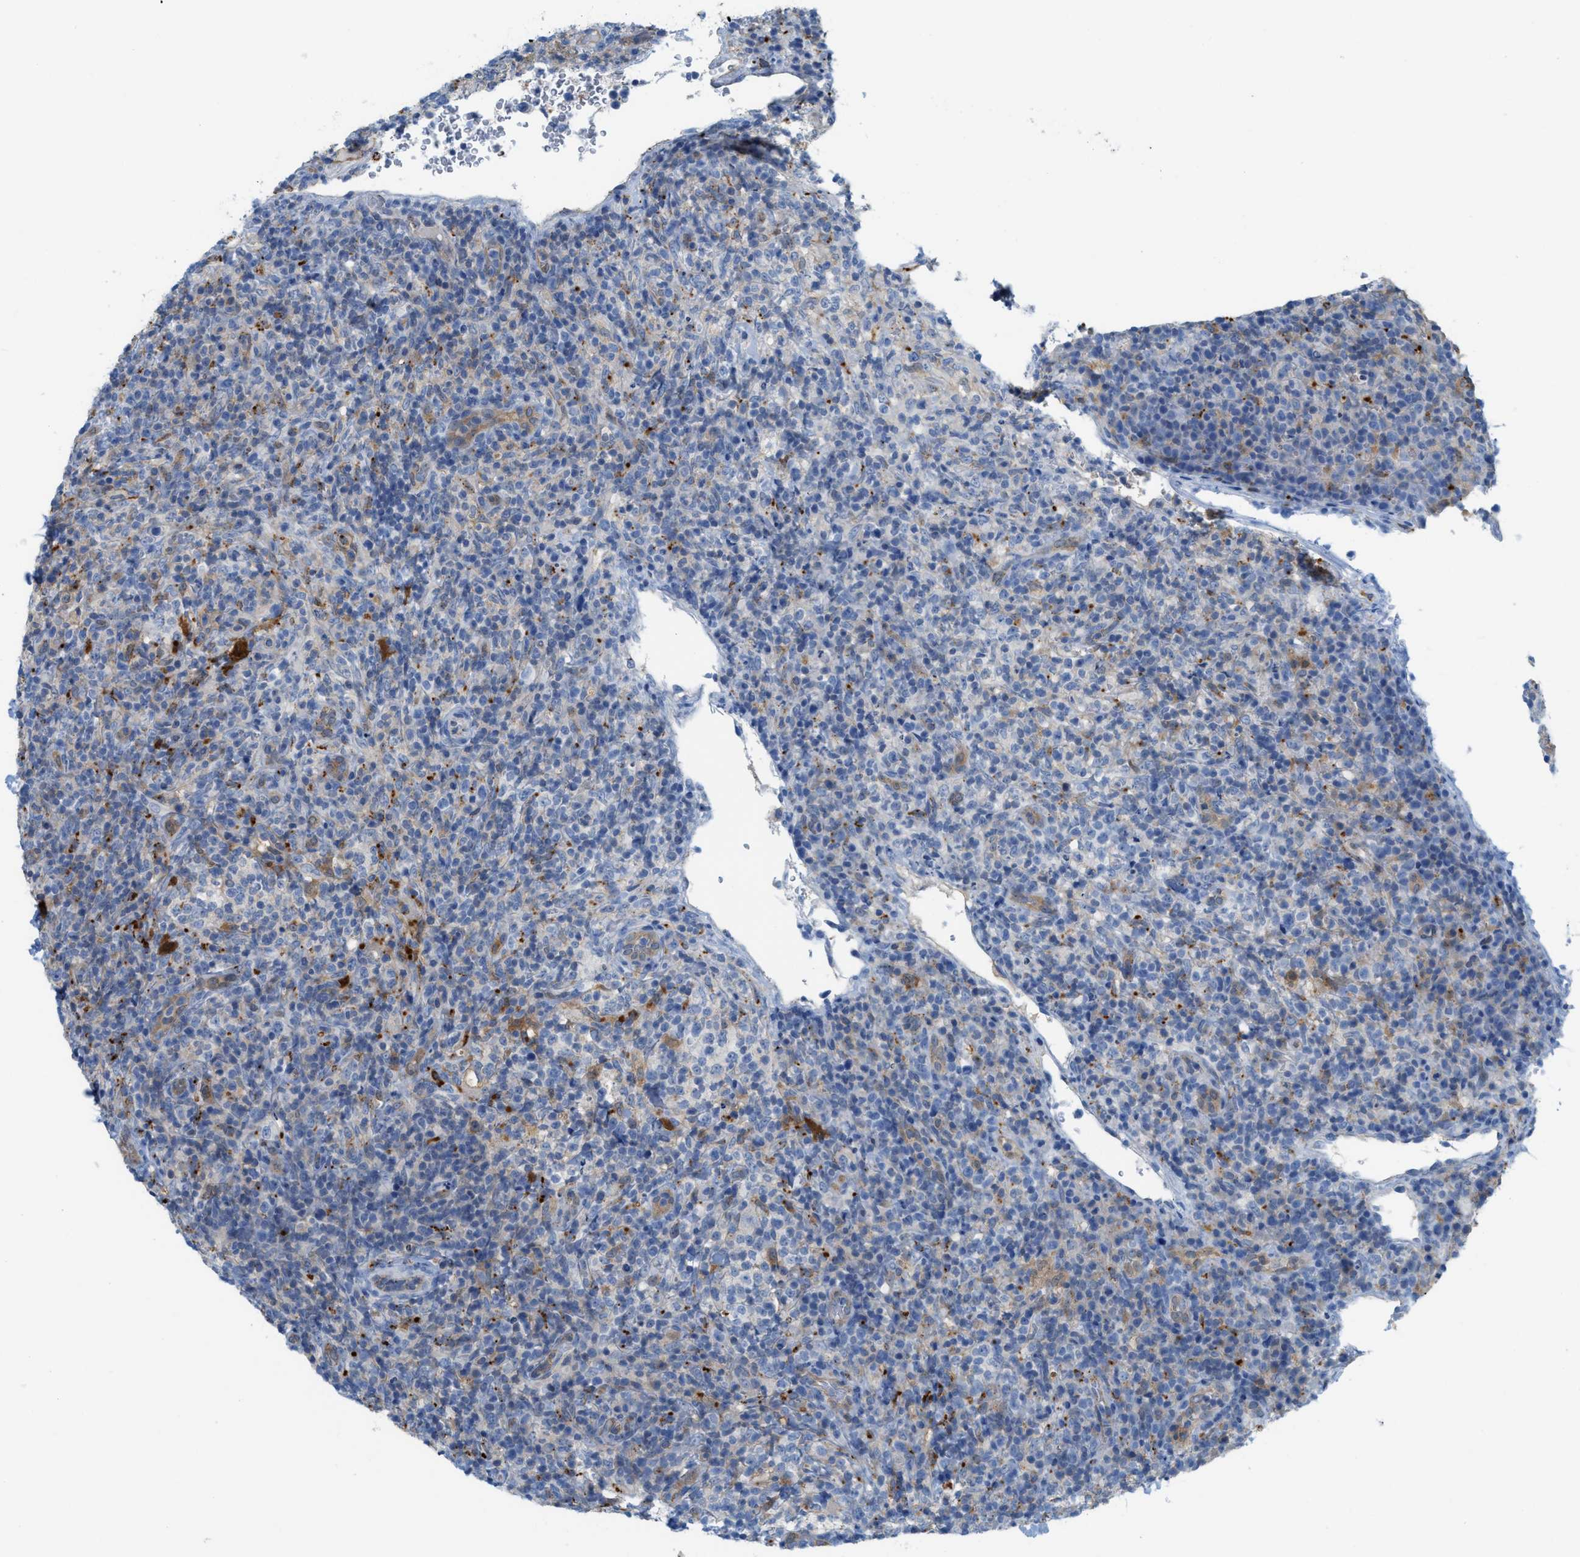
{"staining": {"intensity": "weak", "quantity": "<25%", "location": "cytoplasmic/membranous"}, "tissue": "lymphoma", "cell_type": "Tumor cells", "image_type": "cancer", "snomed": [{"axis": "morphology", "description": "Malignant lymphoma, non-Hodgkin's type, High grade"}, {"axis": "topography", "description": "Lymph node"}], "caption": "The IHC histopathology image has no significant positivity in tumor cells of malignant lymphoma, non-Hodgkin's type (high-grade) tissue.", "gene": "CSTB", "patient": {"sex": "female", "age": 76}}